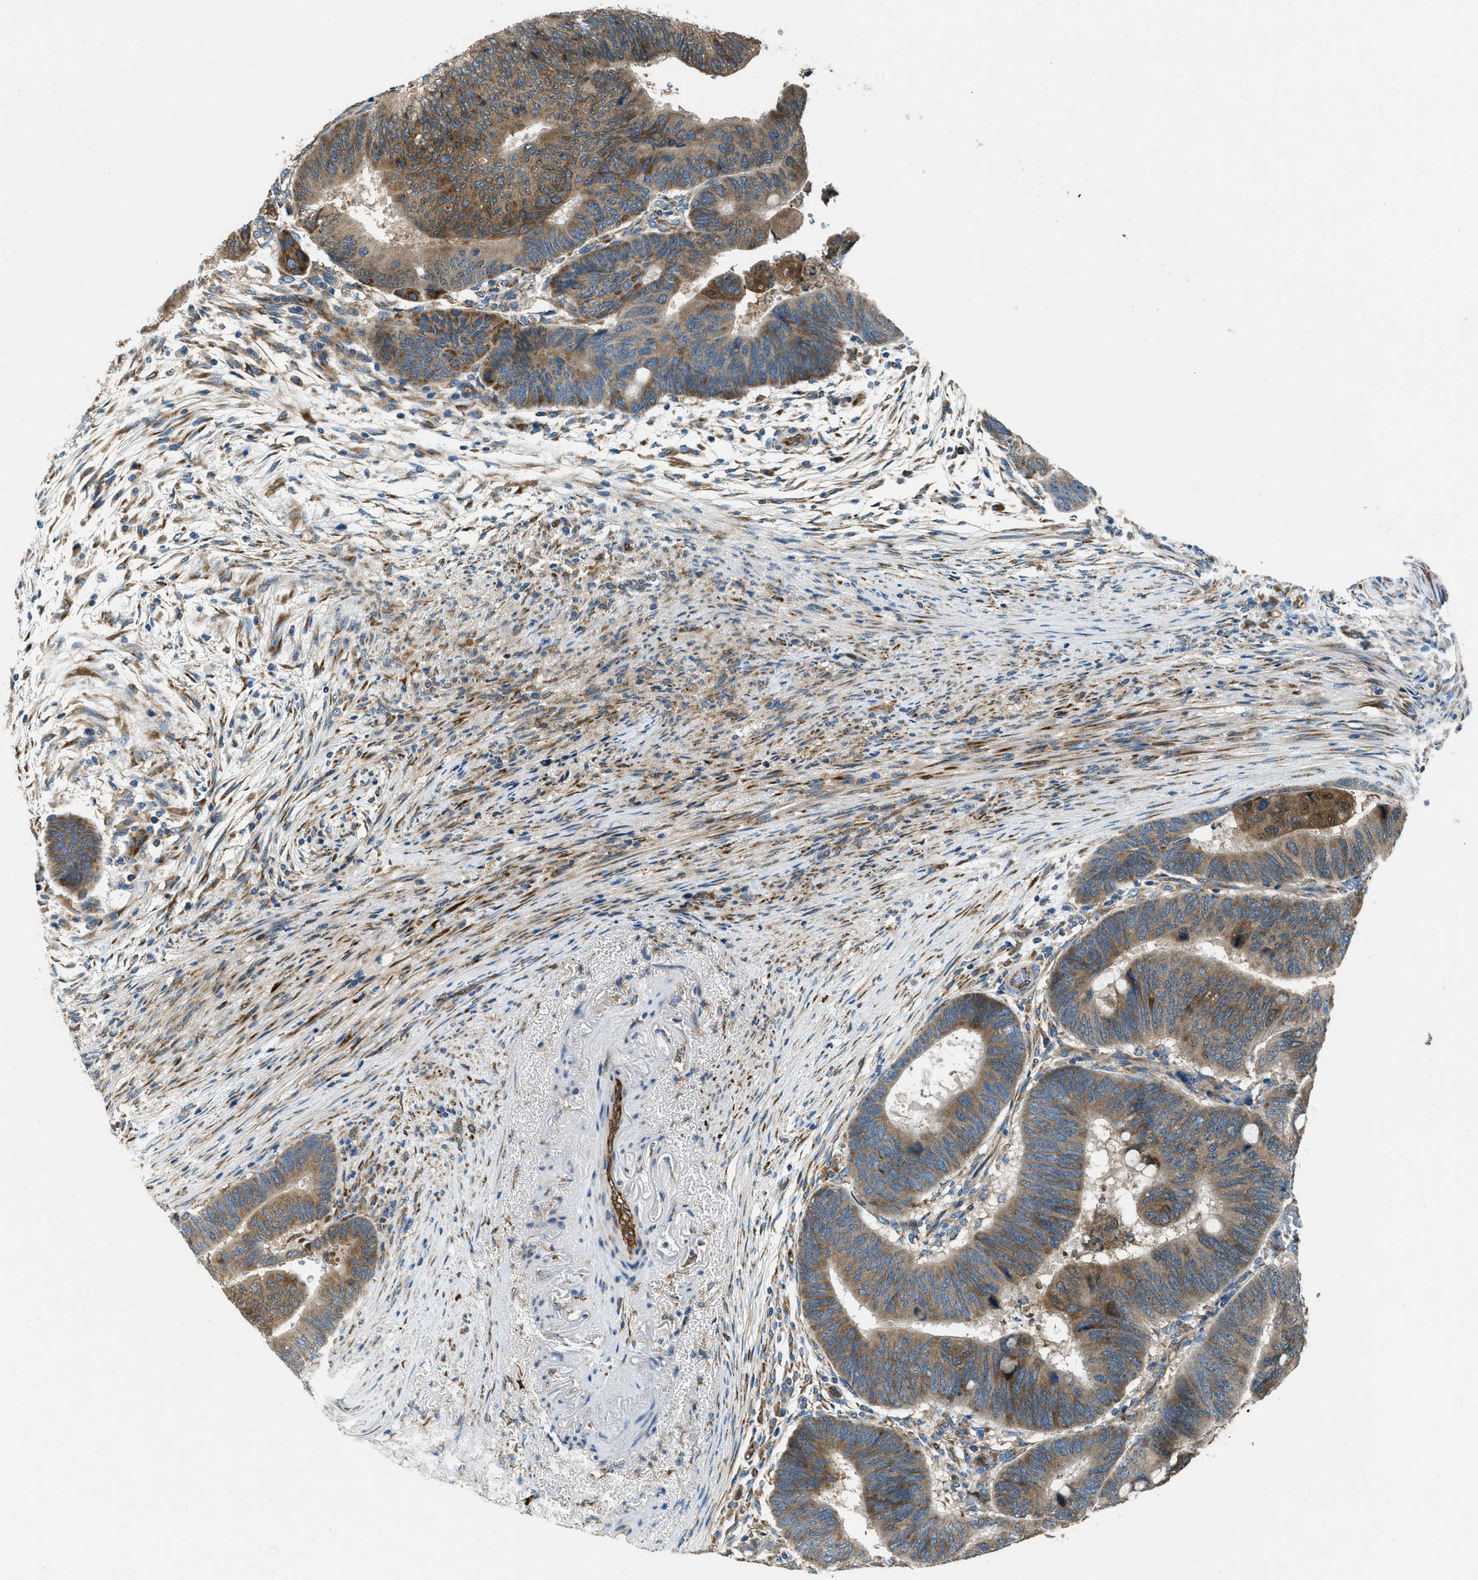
{"staining": {"intensity": "moderate", "quantity": ">75%", "location": "cytoplasmic/membranous"}, "tissue": "colorectal cancer", "cell_type": "Tumor cells", "image_type": "cancer", "snomed": [{"axis": "morphology", "description": "Normal tissue, NOS"}, {"axis": "morphology", "description": "Adenocarcinoma, NOS"}, {"axis": "topography", "description": "Rectum"}, {"axis": "topography", "description": "Peripheral nerve tissue"}], "caption": "Colorectal cancer was stained to show a protein in brown. There is medium levels of moderate cytoplasmic/membranous expression in about >75% of tumor cells.", "gene": "GIMAP8", "patient": {"sex": "male", "age": 92}}